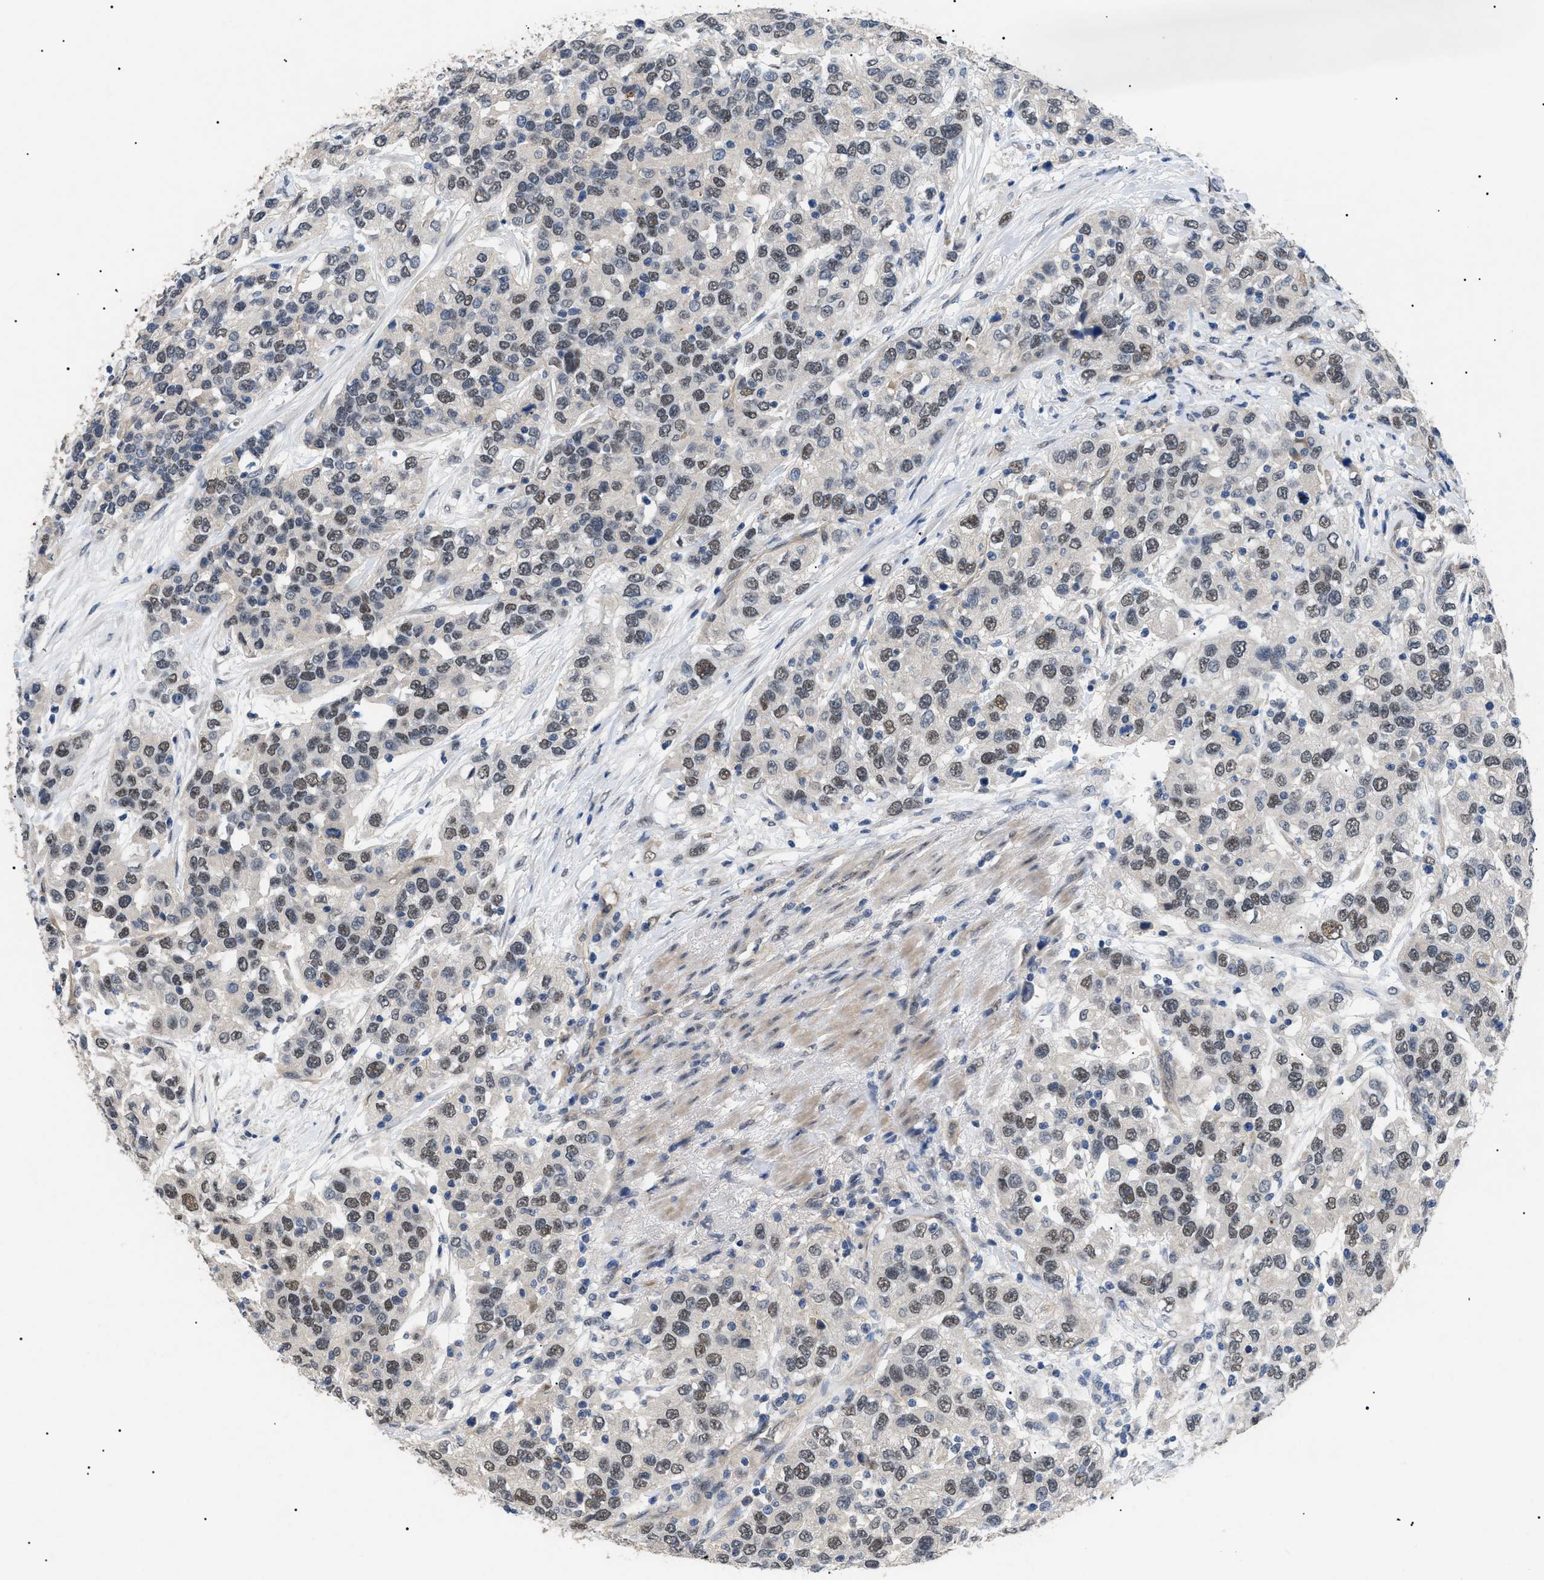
{"staining": {"intensity": "weak", "quantity": ">75%", "location": "nuclear"}, "tissue": "urothelial cancer", "cell_type": "Tumor cells", "image_type": "cancer", "snomed": [{"axis": "morphology", "description": "Urothelial carcinoma, High grade"}, {"axis": "topography", "description": "Urinary bladder"}], "caption": "Approximately >75% of tumor cells in urothelial carcinoma (high-grade) show weak nuclear protein expression as visualized by brown immunohistochemical staining.", "gene": "CRCP", "patient": {"sex": "female", "age": 80}}